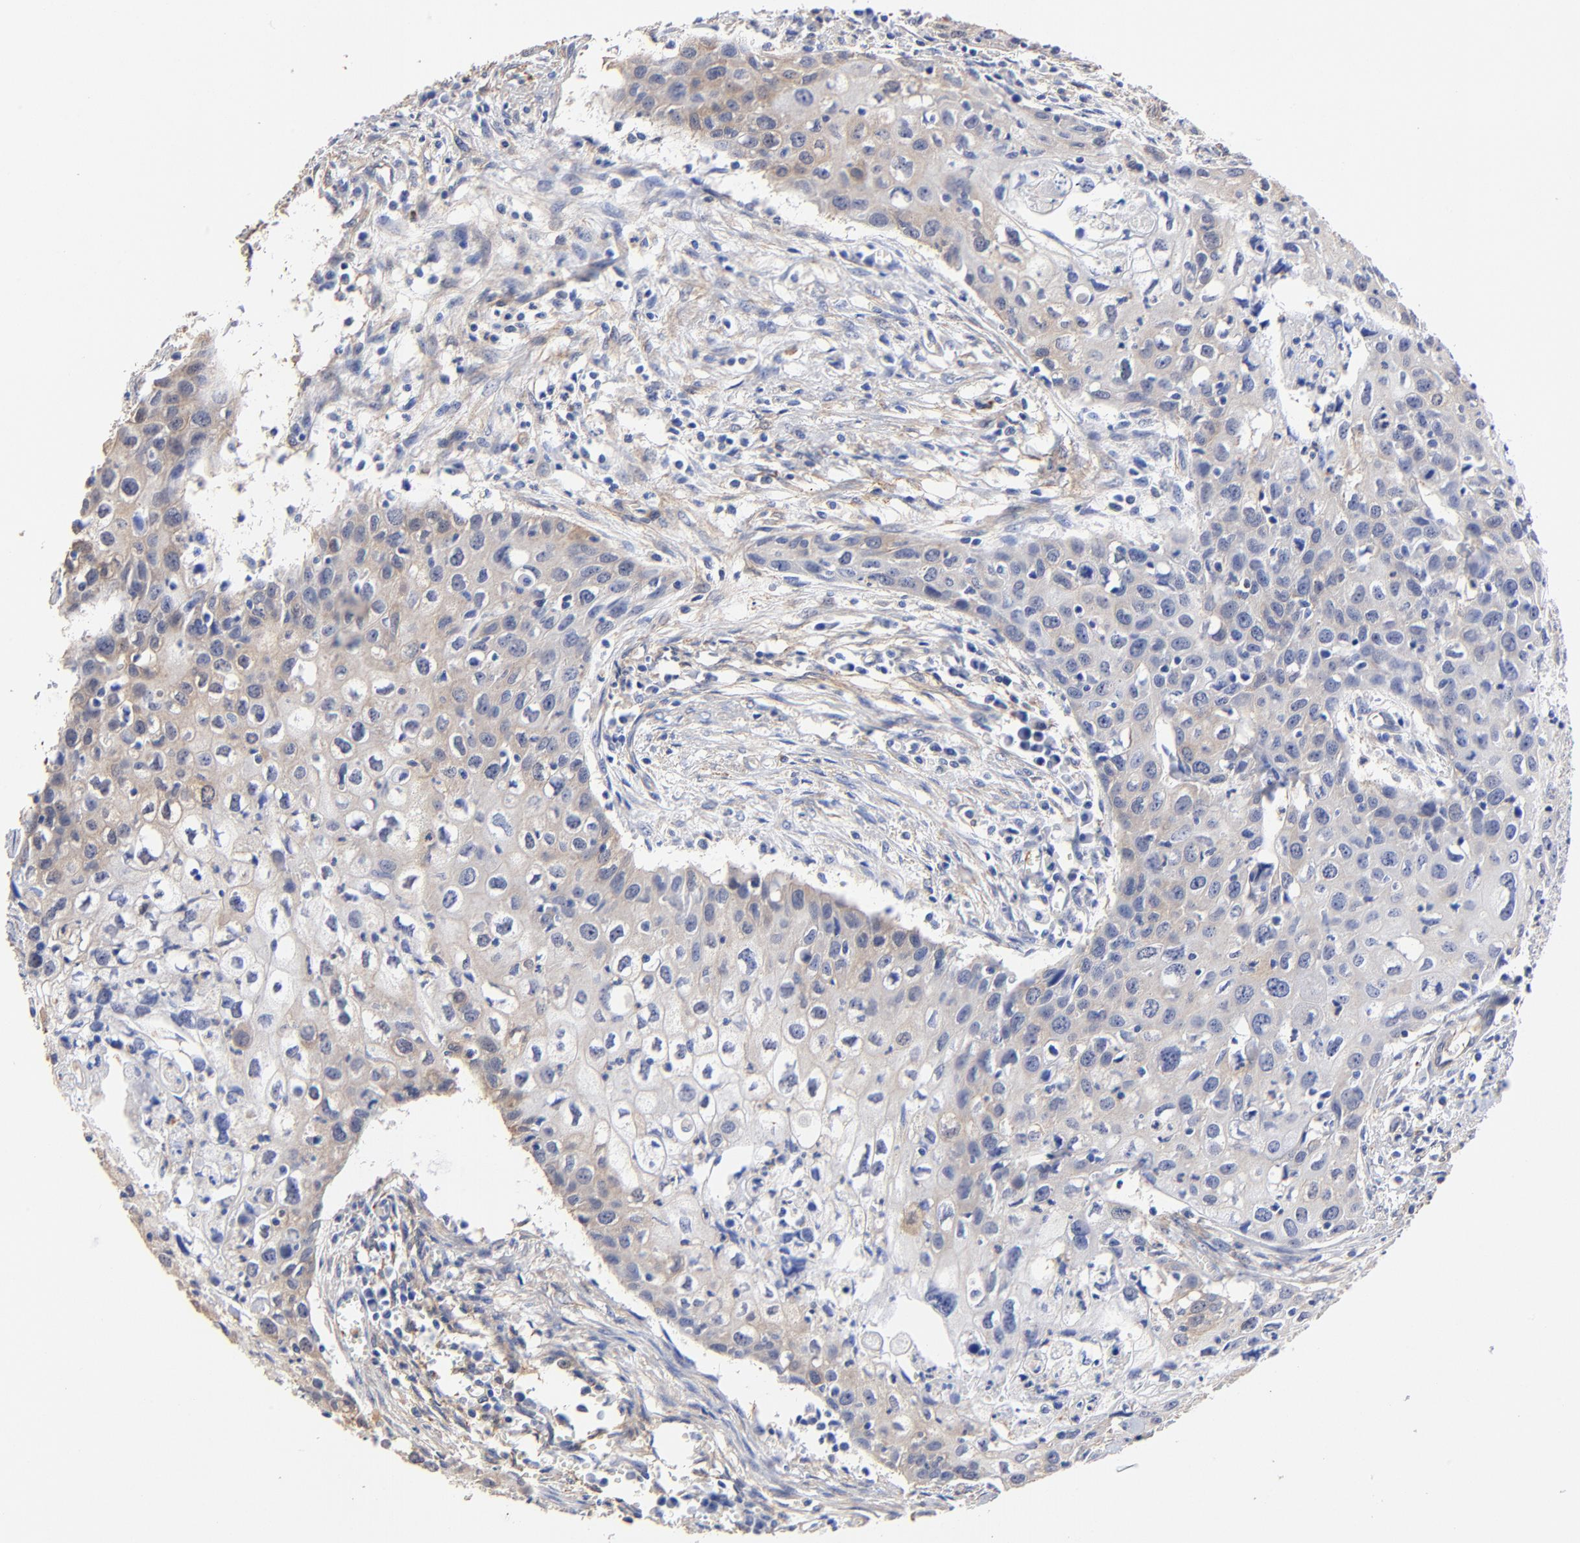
{"staining": {"intensity": "weak", "quantity": "25%-75%", "location": "cytoplasmic/membranous"}, "tissue": "urothelial cancer", "cell_type": "Tumor cells", "image_type": "cancer", "snomed": [{"axis": "morphology", "description": "Urothelial carcinoma, High grade"}, {"axis": "topography", "description": "Urinary bladder"}], "caption": "Immunohistochemical staining of urothelial cancer demonstrates weak cytoplasmic/membranous protein positivity in approximately 25%-75% of tumor cells.", "gene": "TAGLN2", "patient": {"sex": "male", "age": 54}}